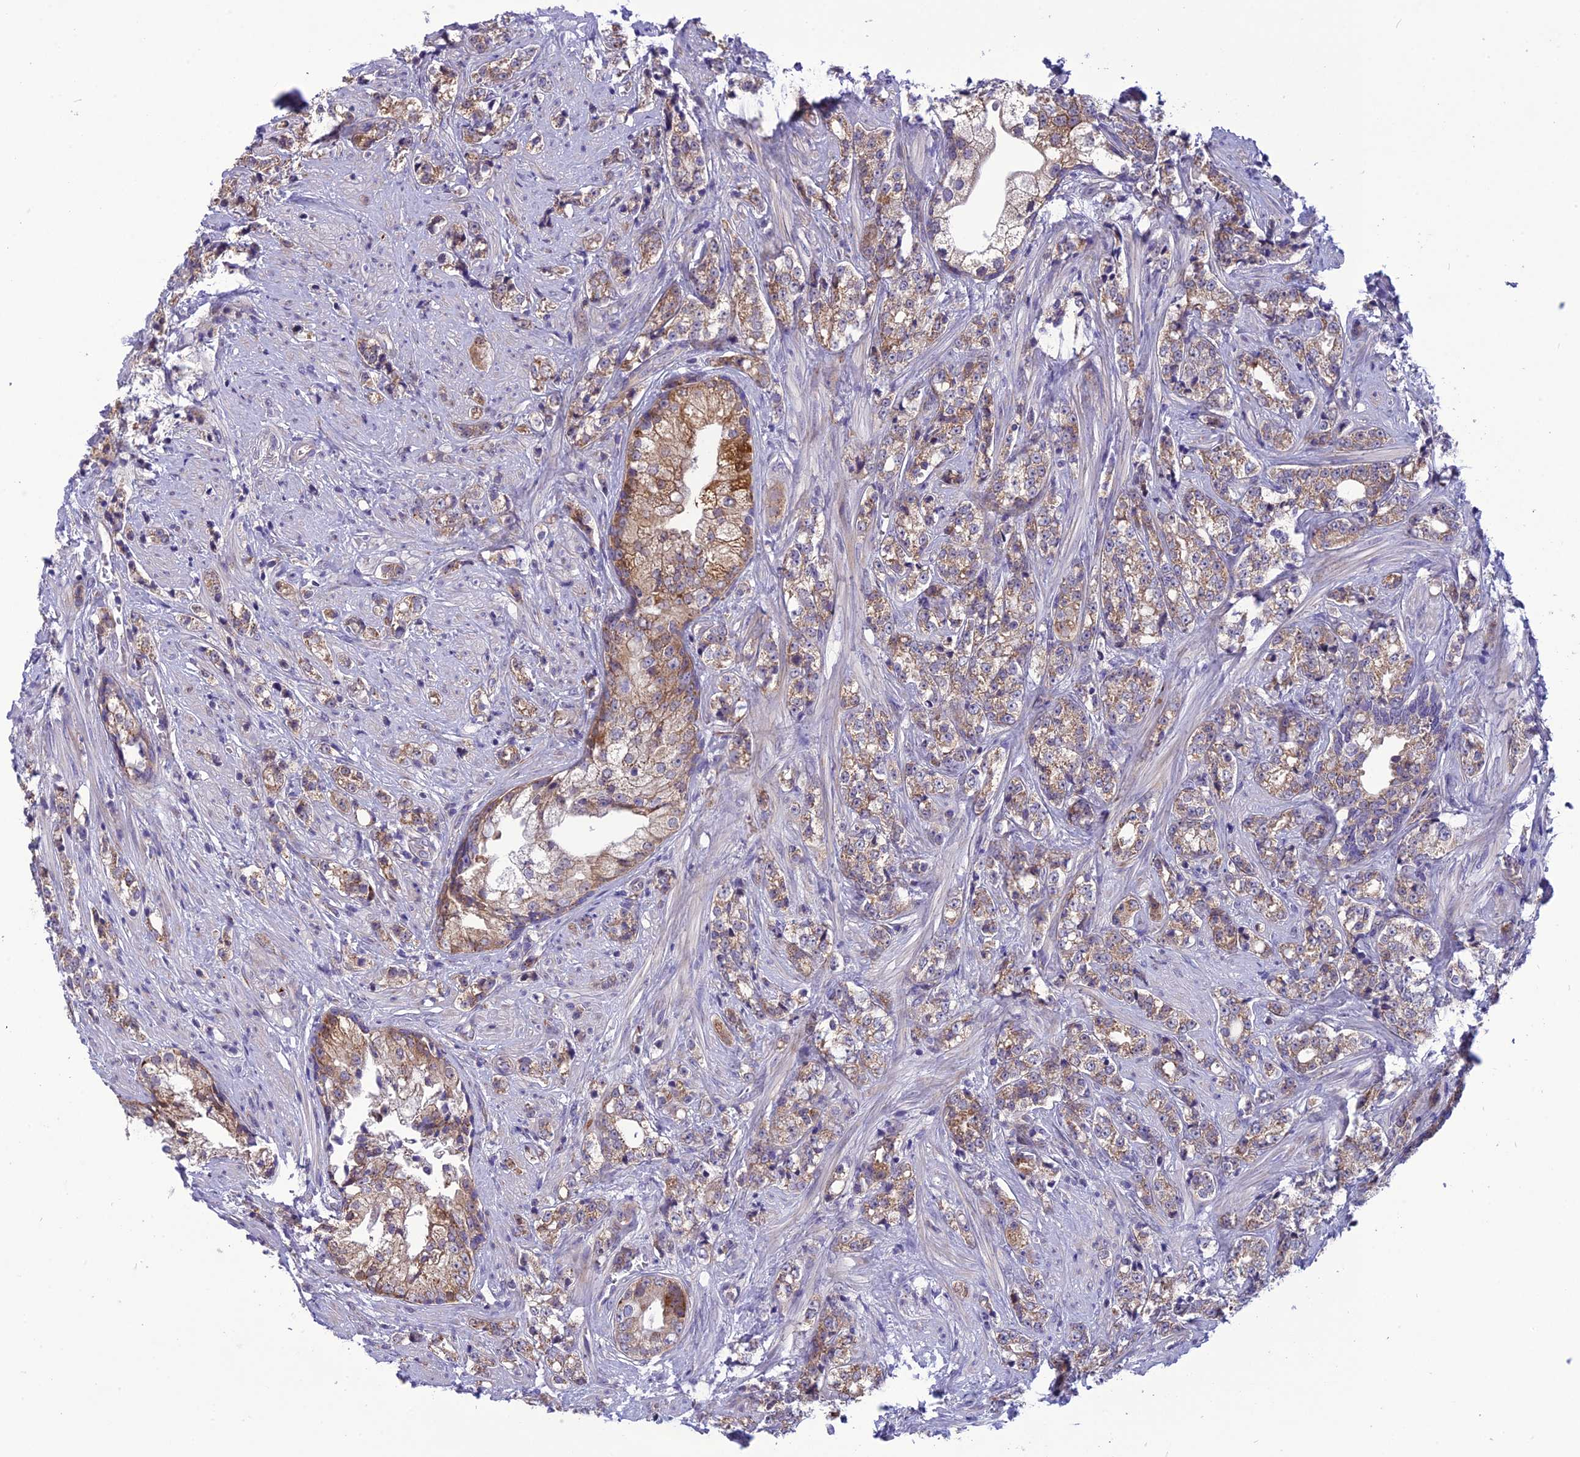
{"staining": {"intensity": "moderate", "quantity": "25%-75%", "location": "cytoplasmic/membranous"}, "tissue": "prostate cancer", "cell_type": "Tumor cells", "image_type": "cancer", "snomed": [{"axis": "morphology", "description": "Adenocarcinoma, High grade"}, {"axis": "topography", "description": "Prostate"}], "caption": "Immunohistochemical staining of human prostate cancer (adenocarcinoma (high-grade)) reveals medium levels of moderate cytoplasmic/membranous protein expression in about 25%-75% of tumor cells.", "gene": "PSMF1", "patient": {"sex": "male", "age": 69}}